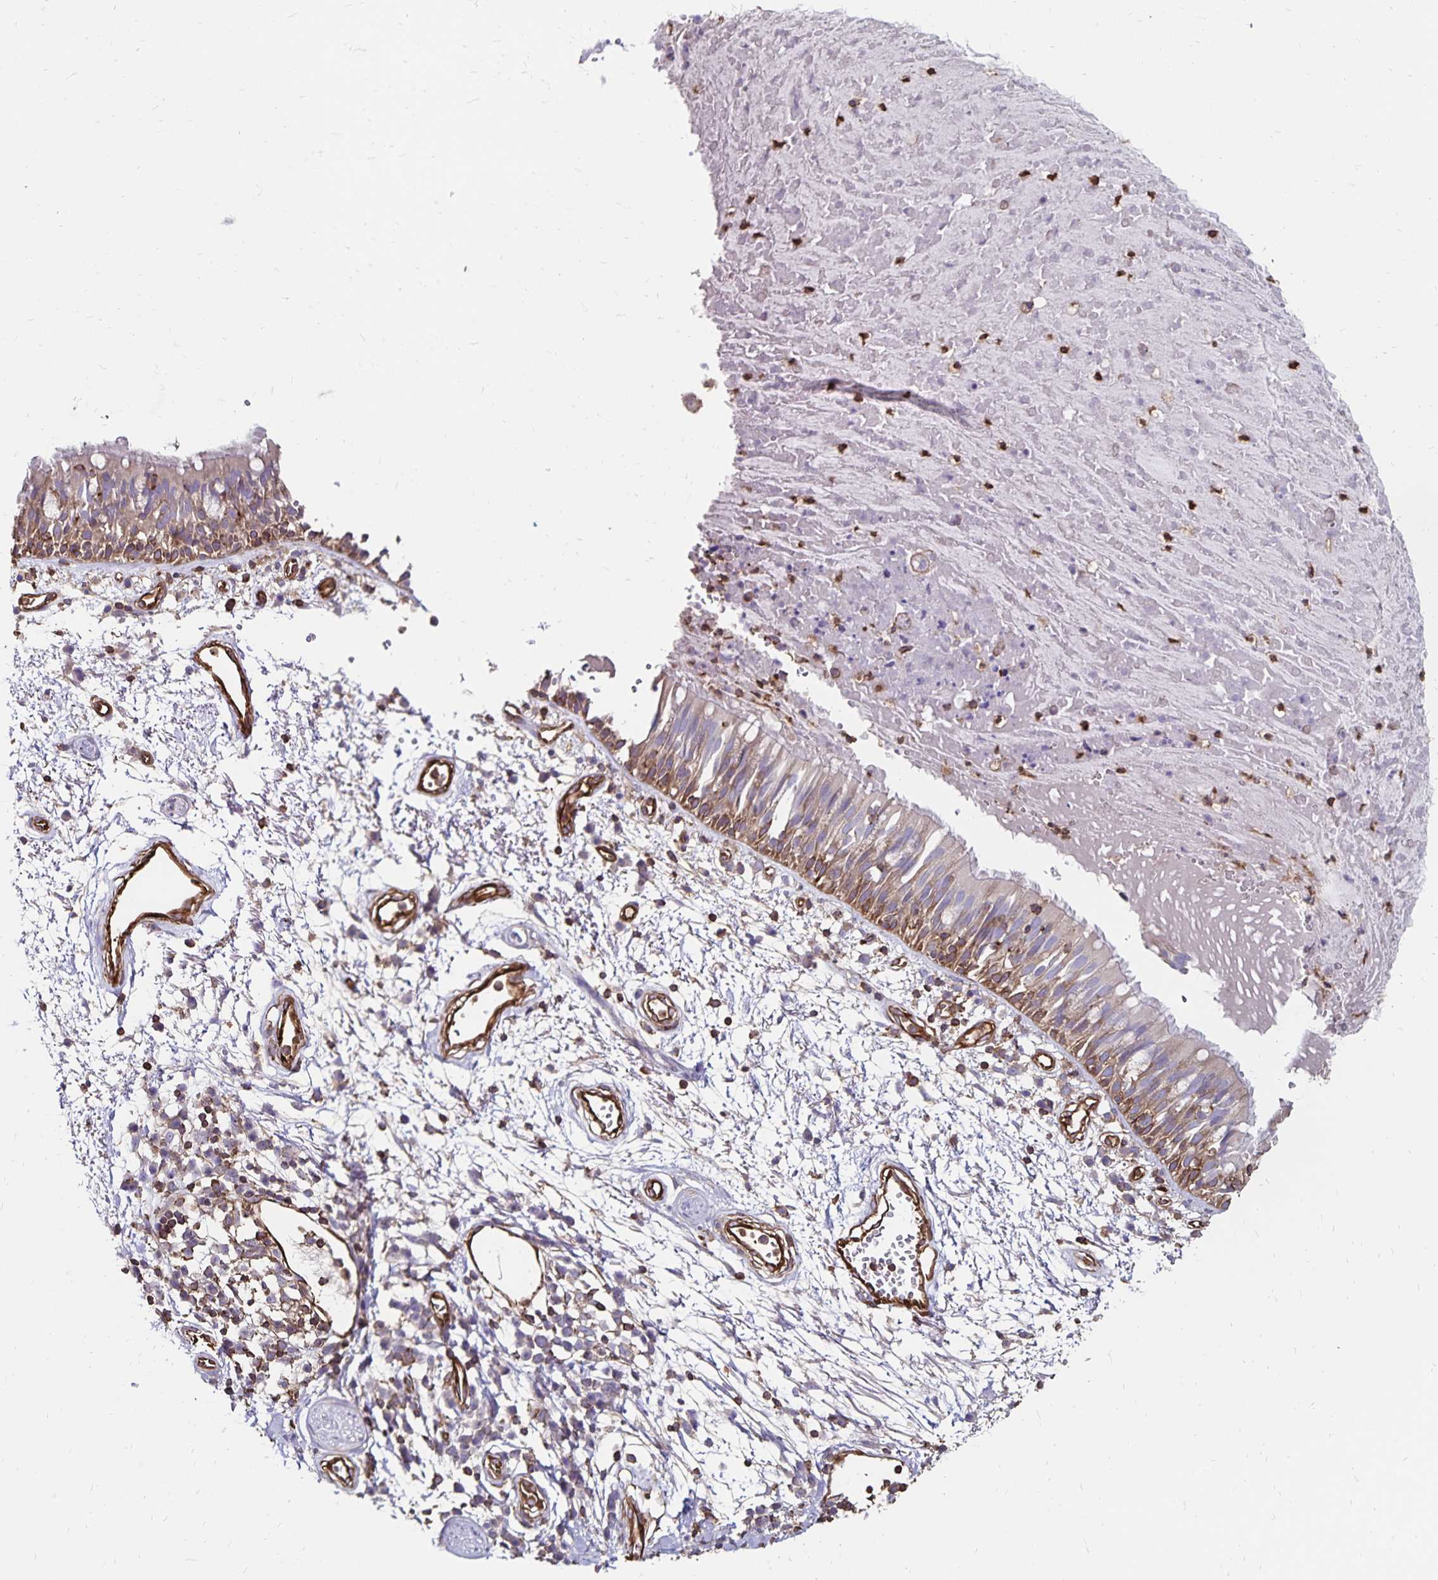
{"staining": {"intensity": "moderate", "quantity": "<25%", "location": "cytoplasmic/membranous"}, "tissue": "bronchus", "cell_type": "Respiratory epithelial cells", "image_type": "normal", "snomed": [{"axis": "morphology", "description": "Normal tissue, NOS"}, {"axis": "morphology", "description": "Squamous cell carcinoma, NOS"}, {"axis": "topography", "description": "Cartilage tissue"}, {"axis": "topography", "description": "Bronchus"}, {"axis": "topography", "description": "Lung"}], "caption": "A low amount of moderate cytoplasmic/membranous positivity is appreciated in about <25% of respiratory epithelial cells in benign bronchus. (DAB IHC with brightfield microscopy, high magnification).", "gene": "RPRML", "patient": {"sex": "male", "age": 66}}